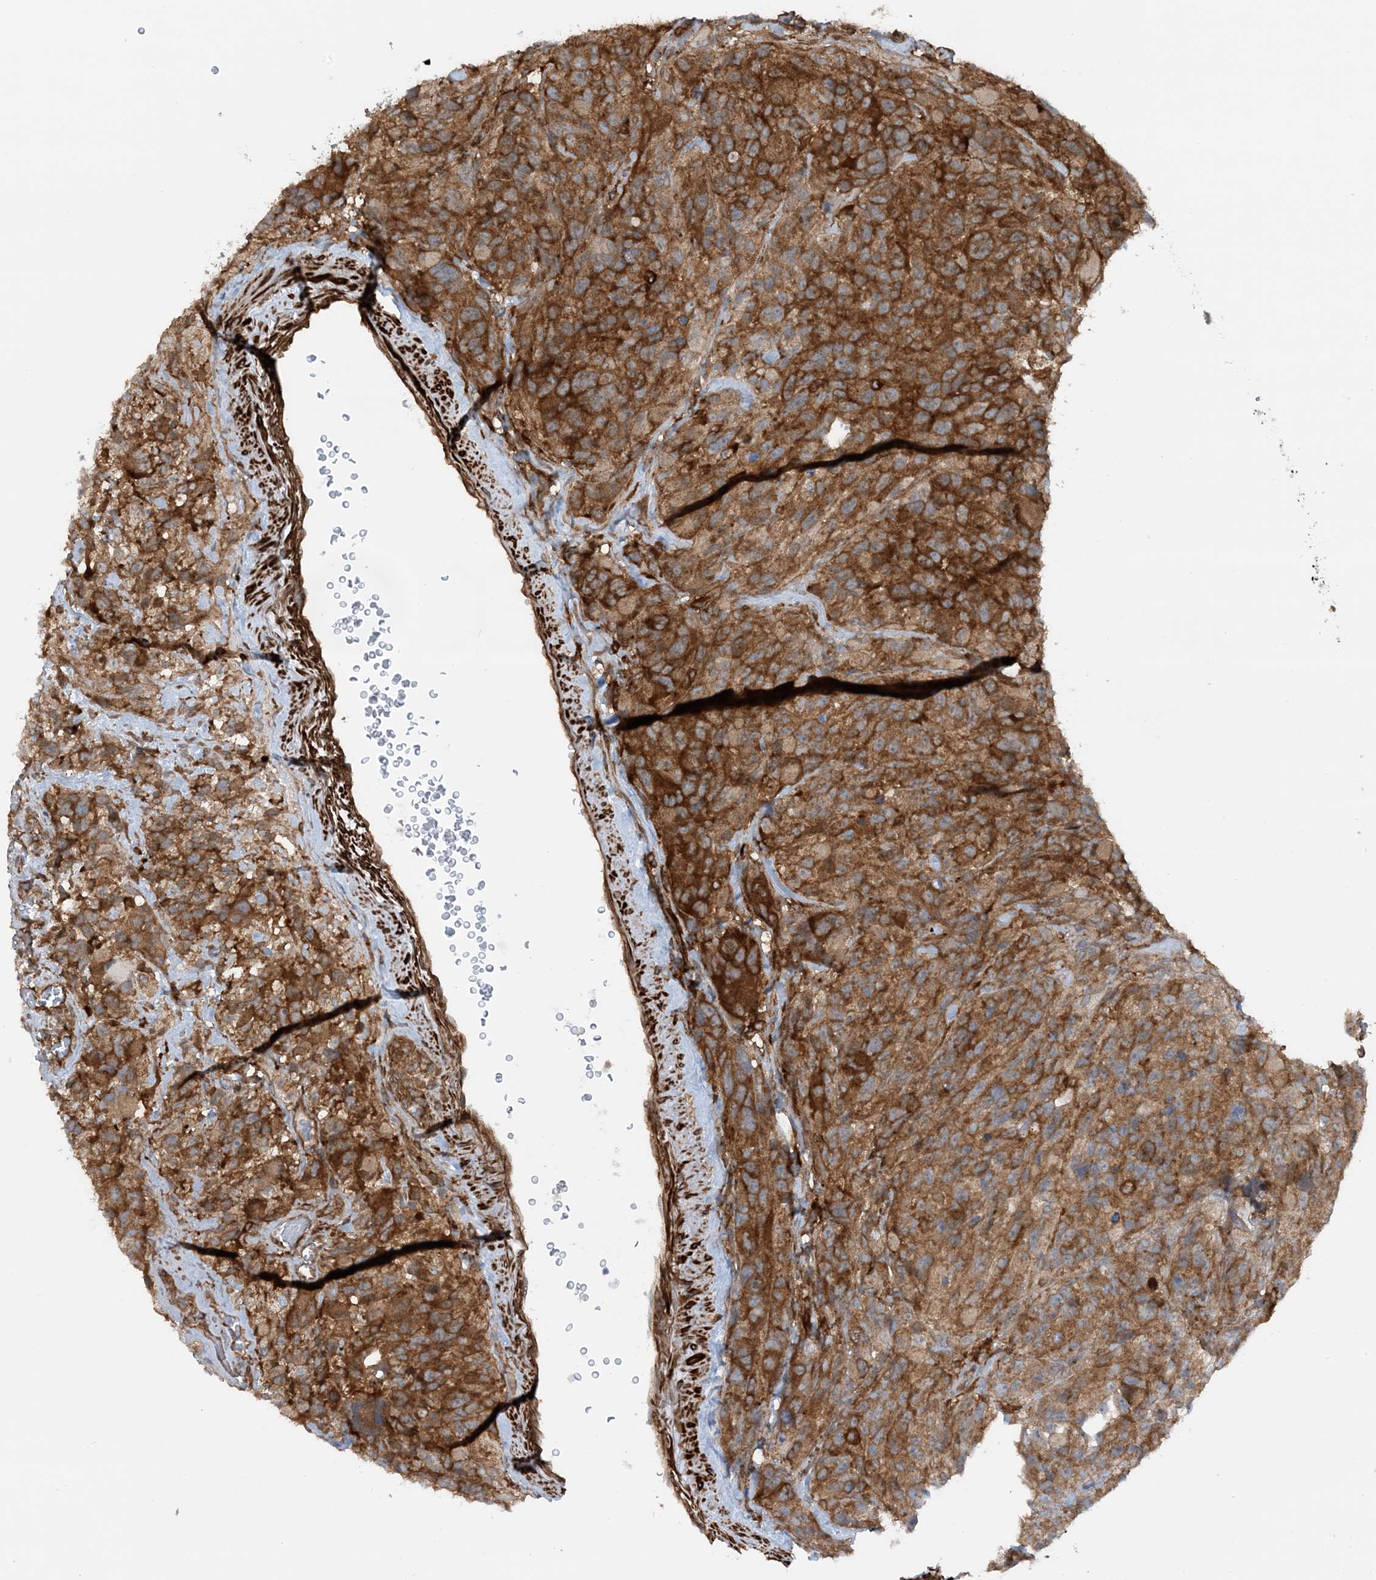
{"staining": {"intensity": "strong", "quantity": ">75%", "location": "cytoplasmic/membranous"}, "tissue": "glioma", "cell_type": "Tumor cells", "image_type": "cancer", "snomed": [{"axis": "morphology", "description": "Glioma, malignant, High grade"}, {"axis": "topography", "description": "Brain"}], "caption": "Human glioma stained for a protein (brown) reveals strong cytoplasmic/membranous positive expression in approximately >75% of tumor cells.", "gene": "STAM2", "patient": {"sex": "male", "age": 69}}